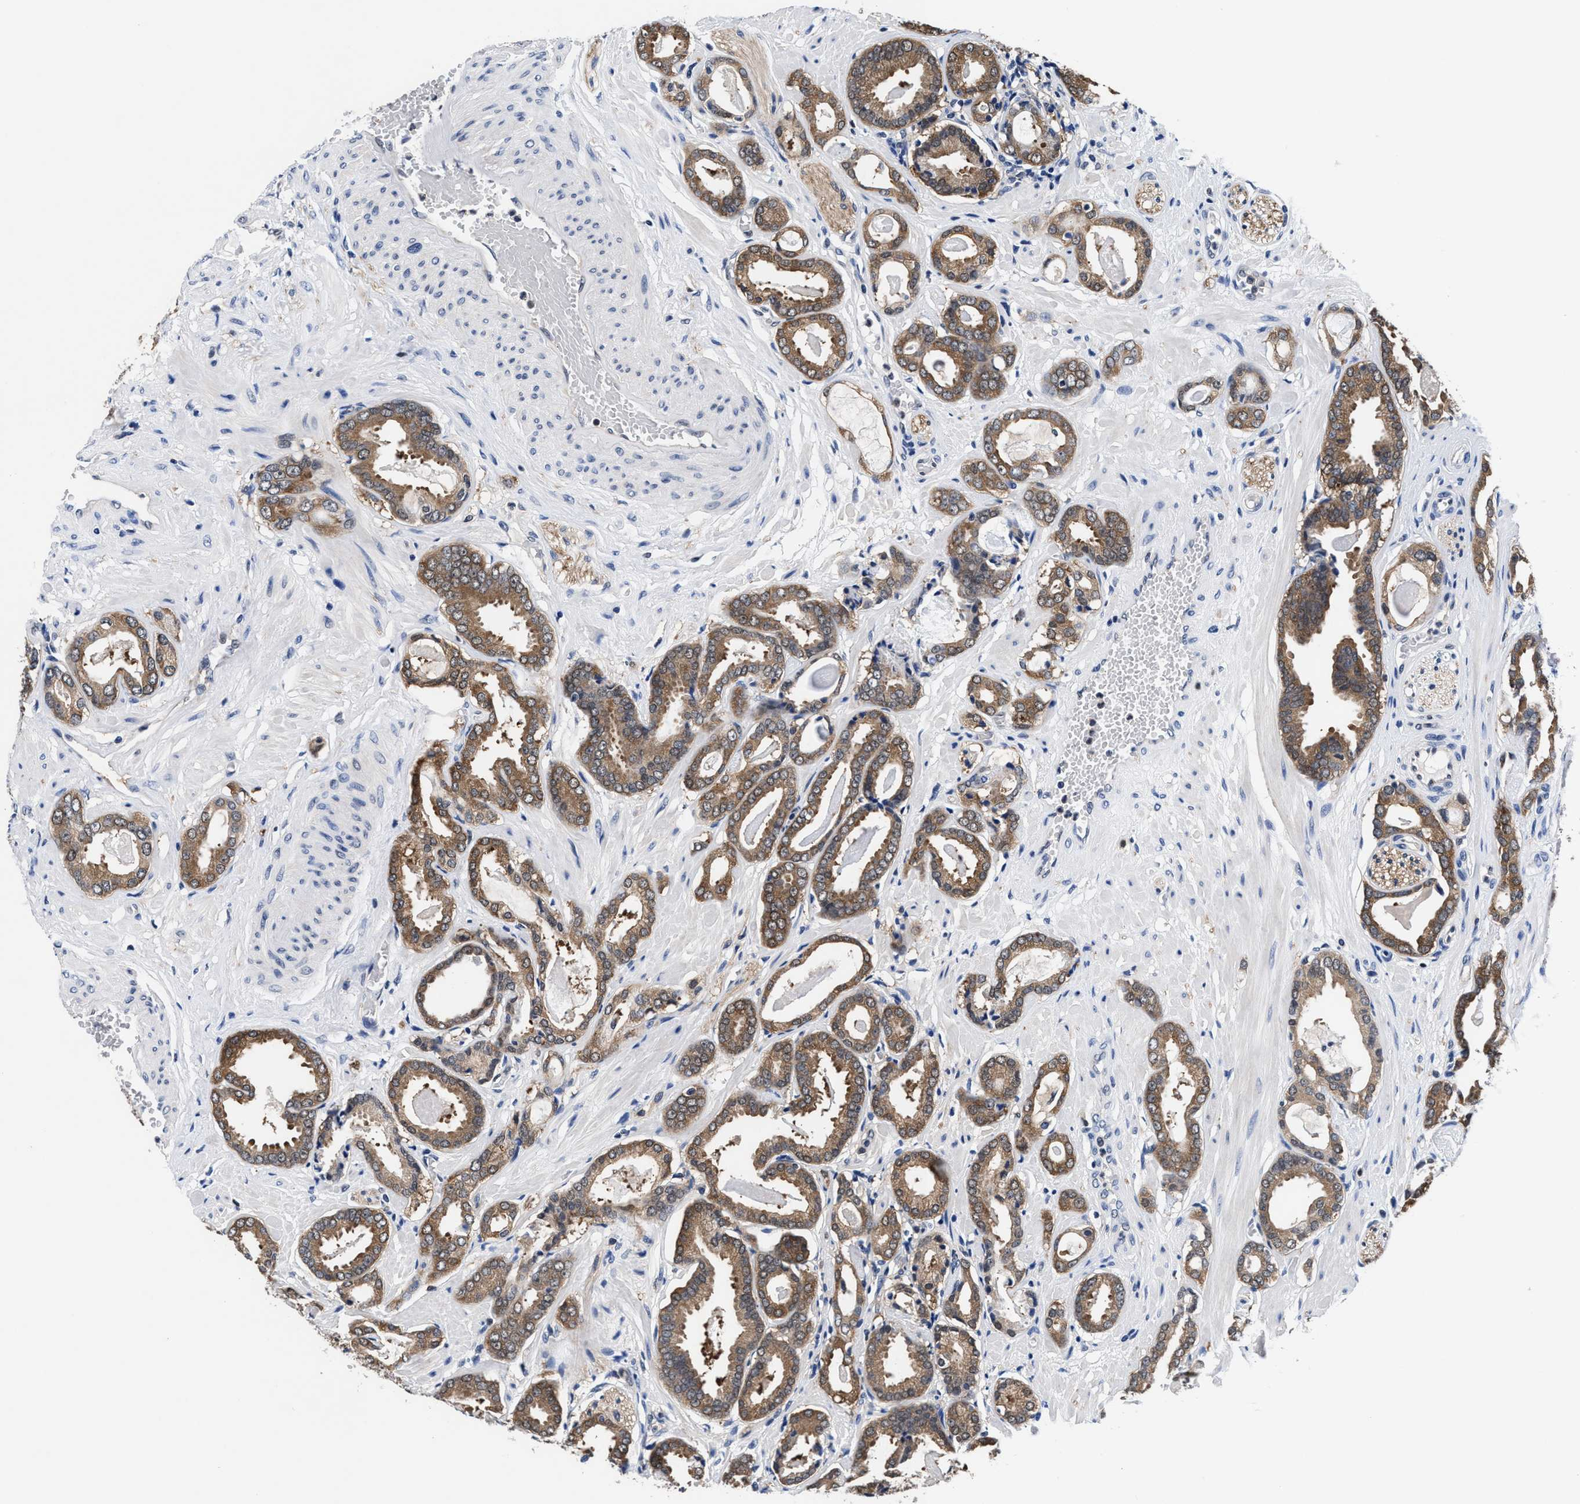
{"staining": {"intensity": "moderate", "quantity": ">75%", "location": "cytoplasmic/membranous"}, "tissue": "prostate cancer", "cell_type": "Tumor cells", "image_type": "cancer", "snomed": [{"axis": "morphology", "description": "Adenocarcinoma, Low grade"}, {"axis": "topography", "description": "Prostate"}], "caption": "Tumor cells display medium levels of moderate cytoplasmic/membranous staining in about >75% of cells in prostate cancer (adenocarcinoma (low-grade)).", "gene": "ACLY", "patient": {"sex": "male", "age": 53}}